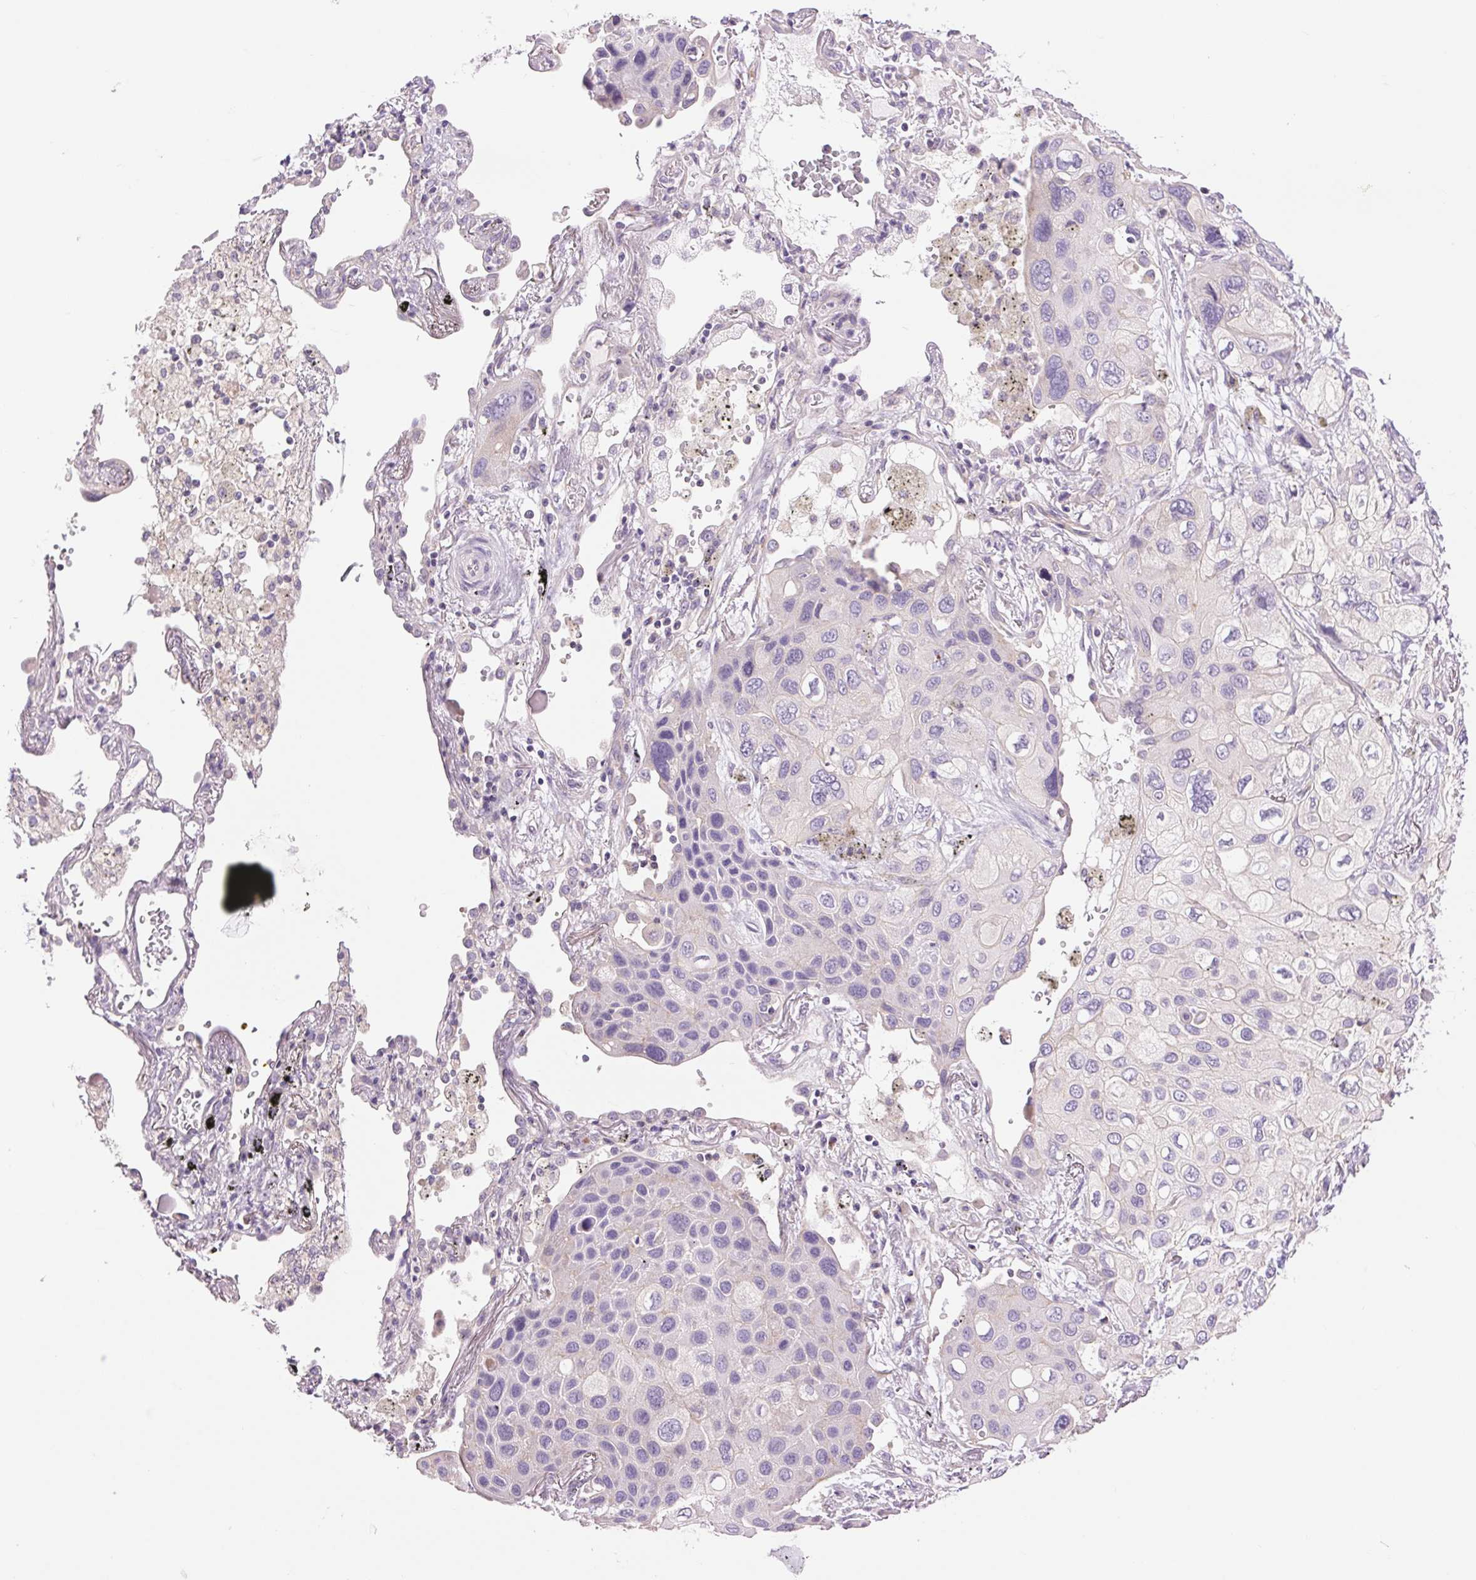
{"staining": {"intensity": "negative", "quantity": "none", "location": "none"}, "tissue": "lung cancer", "cell_type": "Tumor cells", "image_type": "cancer", "snomed": [{"axis": "morphology", "description": "Squamous cell carcinoma, NOS"}, {"axis": "morphology", "description": "Squamous cell carcinoma, metastatic, NOS"}, {"axis": "topography", "description": "Lung"}], "caption": "This is an immunohistochemistry photomicrograph of human lung squamous cell carcinoma. There is no staining in tumor cells.", "gene": "CTNNA3", "patient": {"sex": "male", "age": 59}}